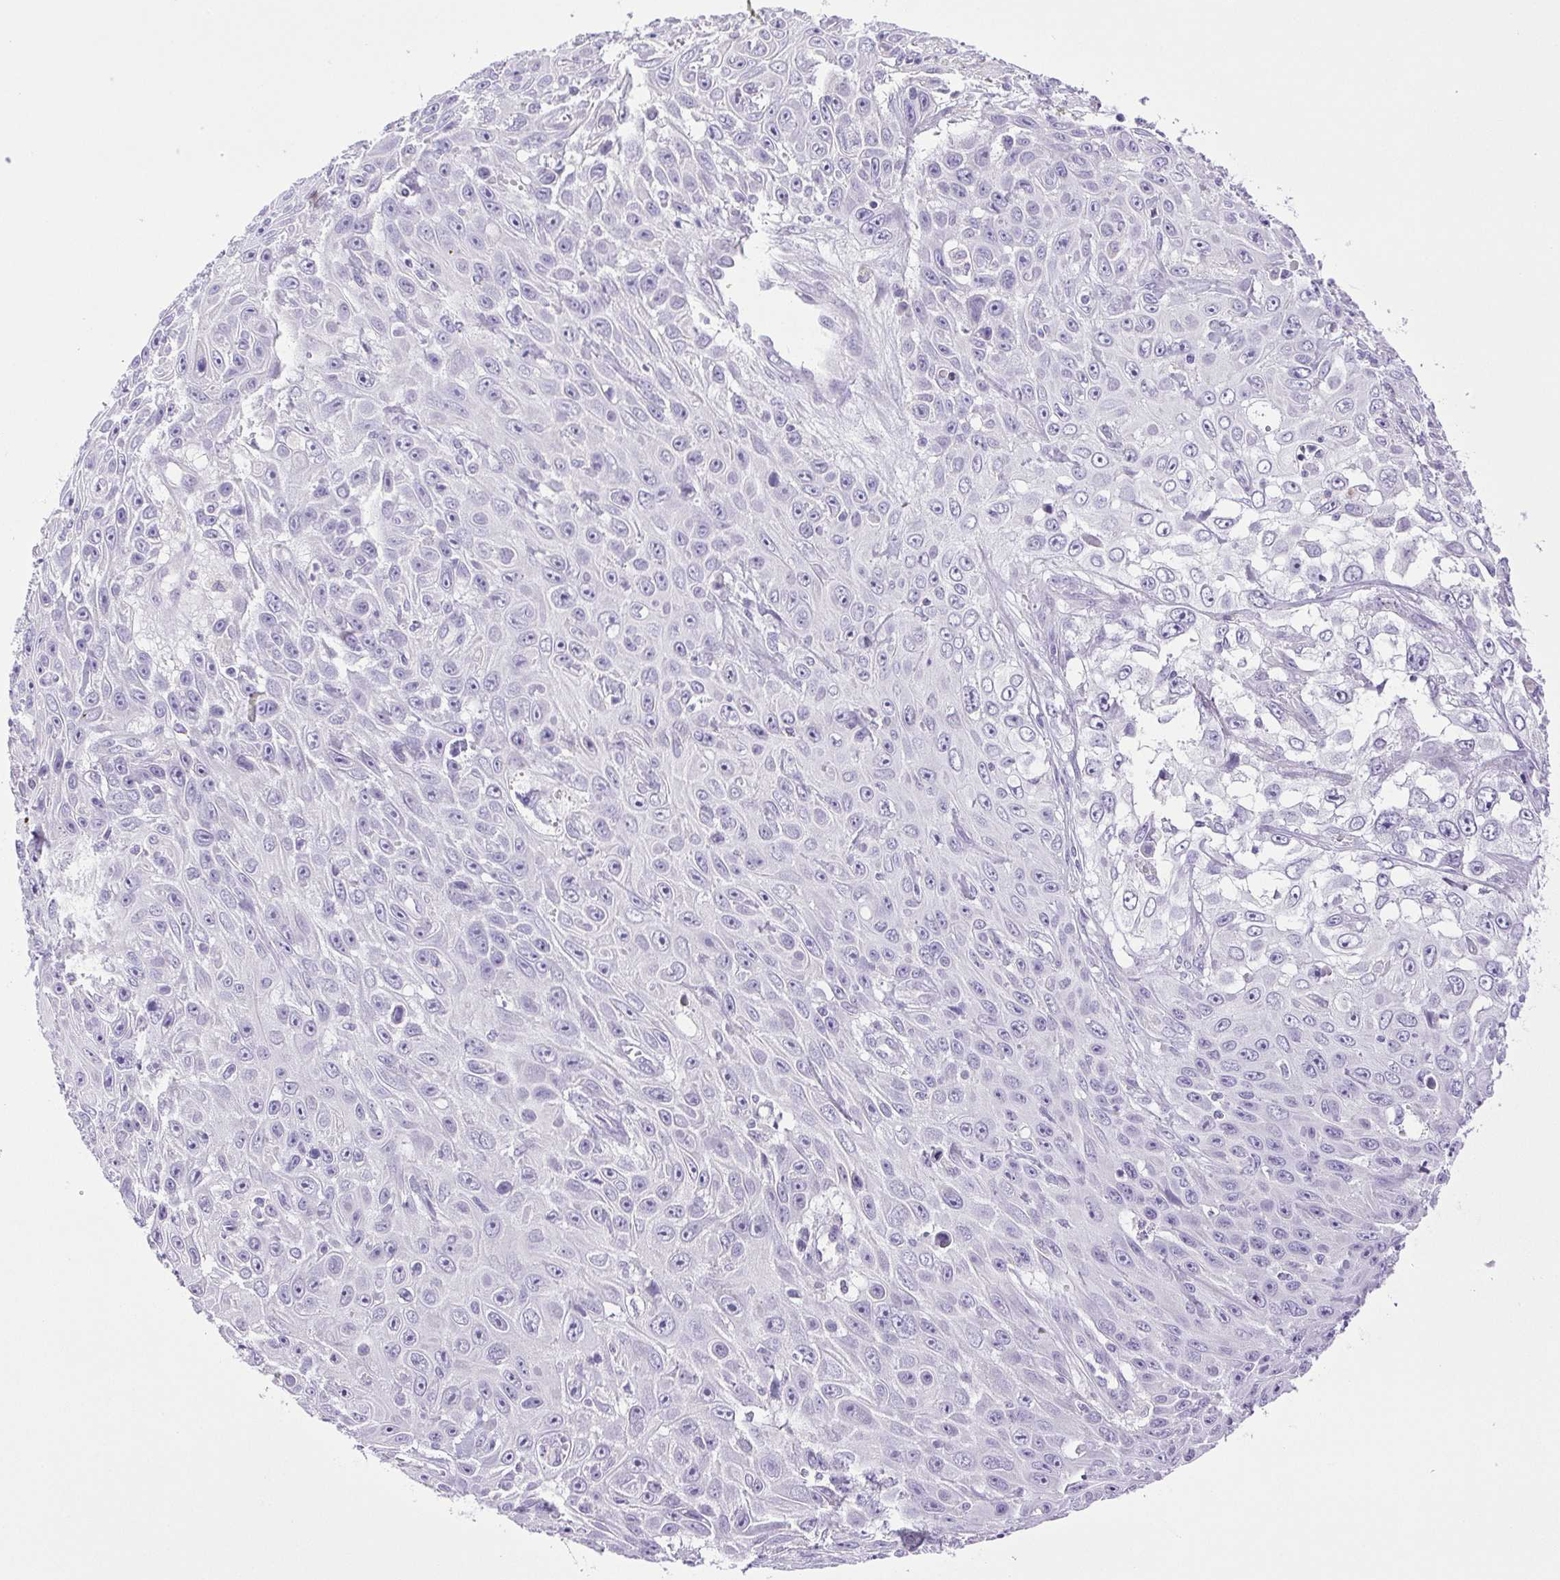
{"staining": {"intensity": "negative", "quantity": "none", "location": "none"}, "tissue": "skin cancer", "cell_type": "Tumor cells", "image_type": "cancer", "snomed": [{"axis": "morphology", "description": "Squamous cell carcinoma, NOS"}, {"axis": "topography", "description": "Skin"}], "caption": "DAB (3,3'-diaminobenzidine) immunohistochemical staining of human skin cancer (squamous cell carcinoma) exhibits no significant positivity in tumor cells.", "gene": "PAPPA2", "patient": {"sex": "male", "age": 82}}